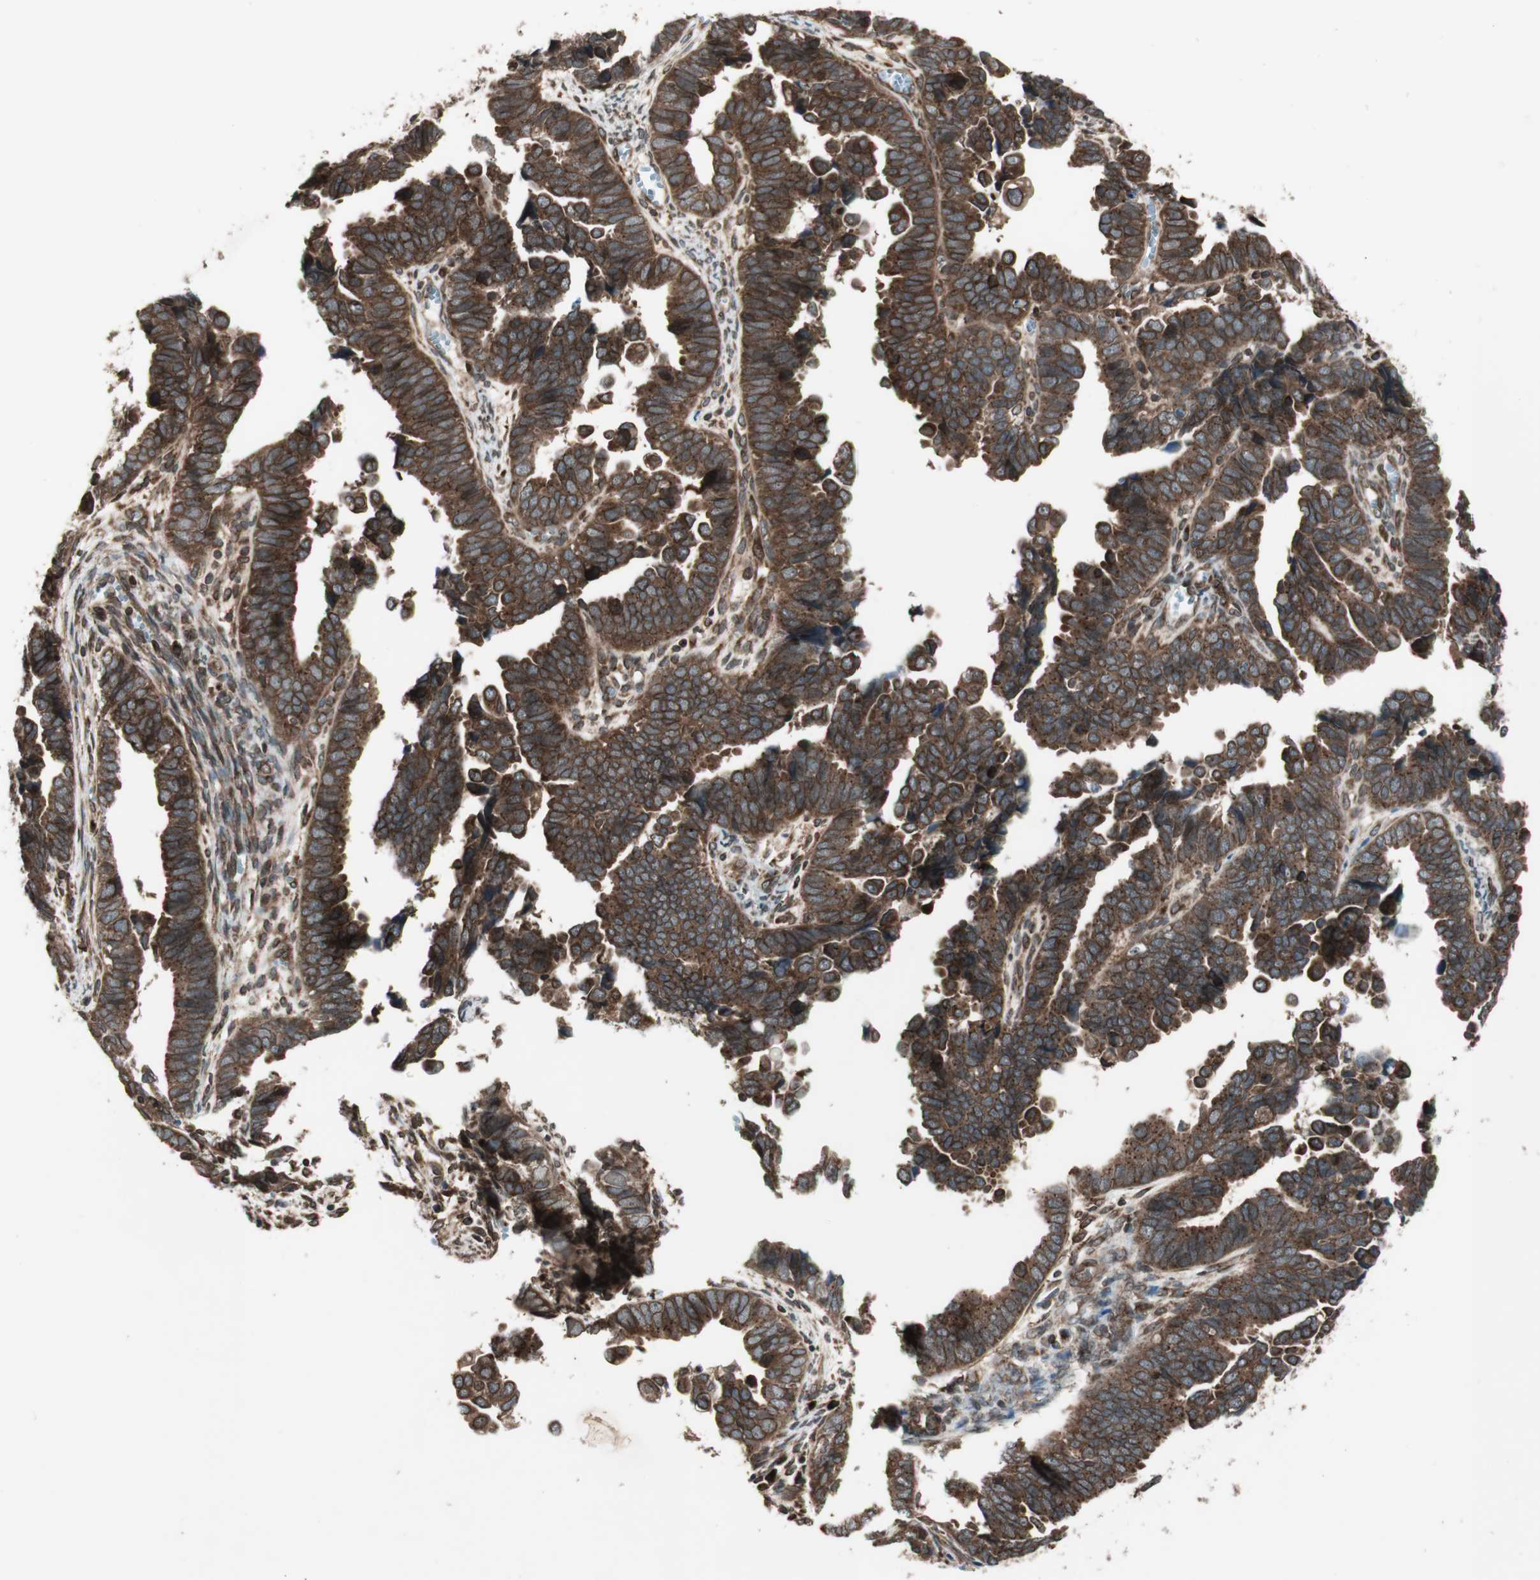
{"staining": {"intensity": "strong", "quantity": ">75%", "location": "cytoplasmic/membranous,nuclear"}, "tissue": "endometrial cancer", "cell_type": "Tumor cells", "image_type": "cancer", "snomed": [{"axis": "morphology", "description": "Adenocarcinoma, NOS"}, {"axis": "topography", "description": "Endometrium"}], "caption": "A high-resolution histopathology image shows IHC staining of endometrial cancer, which shows strong cytoplasmic/membranous and nuclear positivity in about >75% of tumor cells.", "gene": "NUP62", "patient": {"sex": "female", "age": 75}}